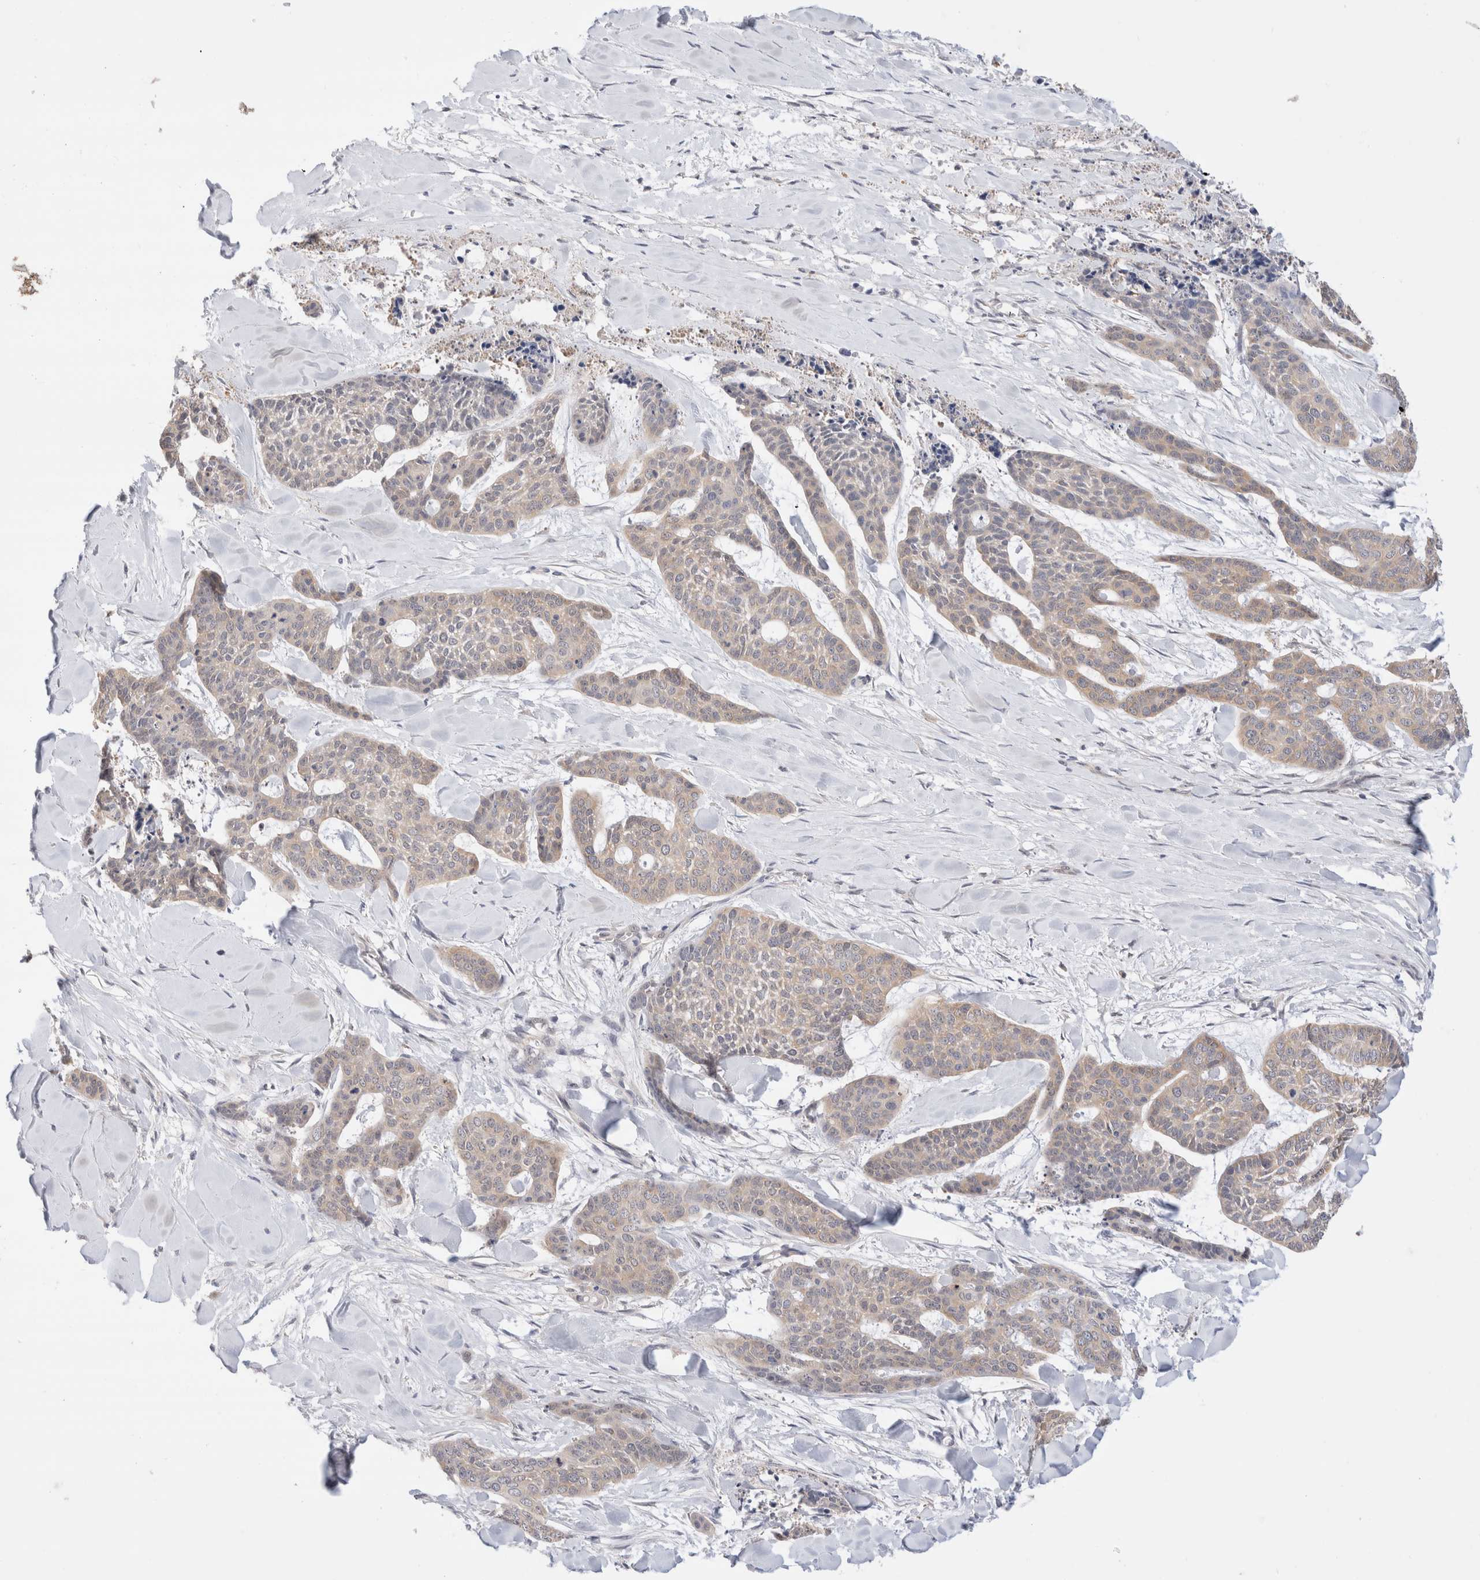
{"staining": {"intensity": "negative", "quantity": "none", "location": "none"}, "tissue": "skin cancer", "cell_type": "Tumor cells", "image_type": "cancer", "snomed": [{"axis": "morphology", "description": "Basal cell carcinoma"}, {"axis": "topography", "description": "Skin"}], "caption": "The photomicrograph demonstrates no significant staining in tumor cells of skin cancer.", "gene": "C17orf97", "patient": {"sex": "female", "age": 64}}